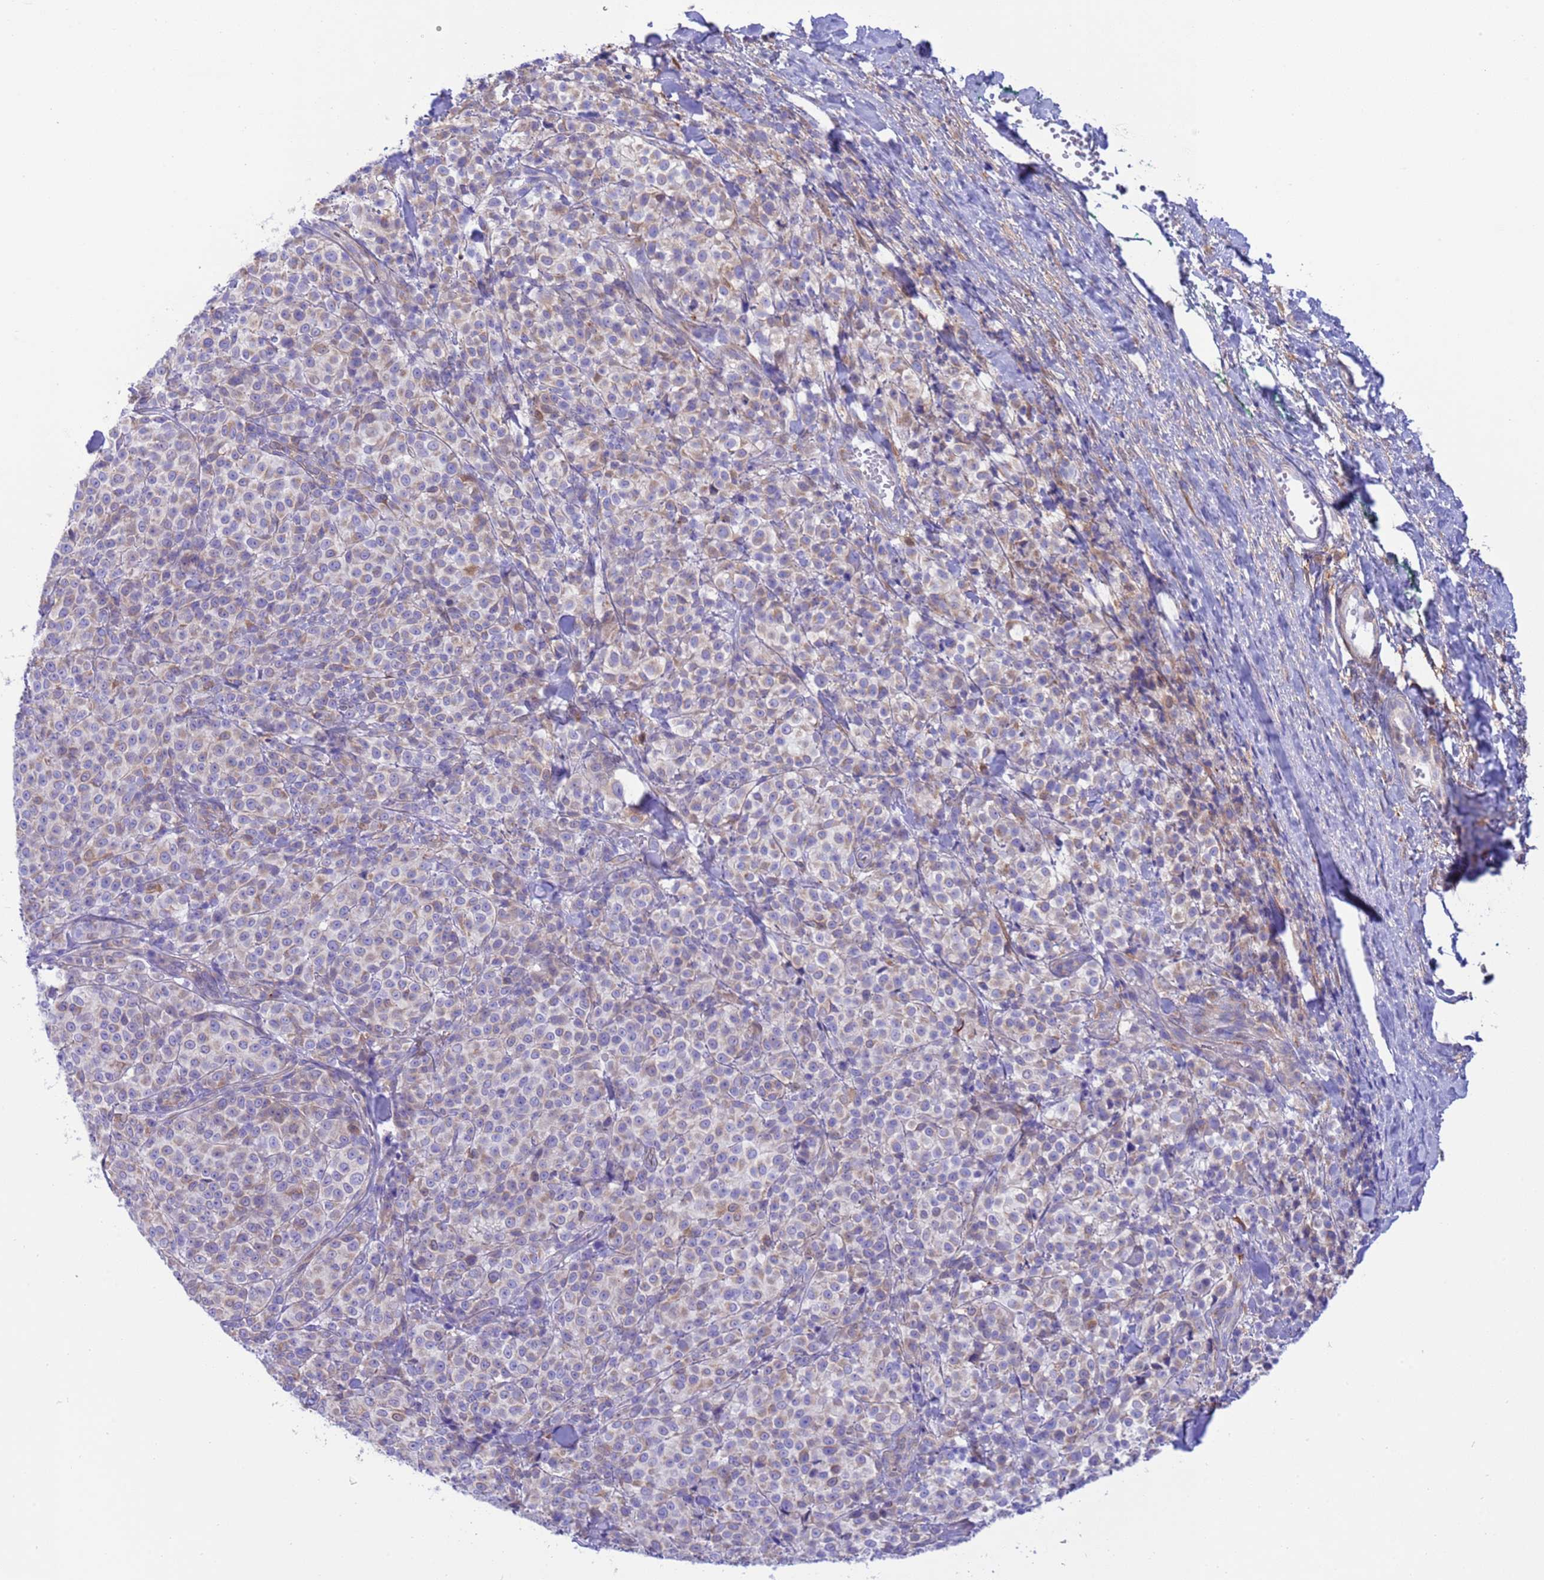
{"staining": {"intensity": "weak", "quantity": "<25%", "location": "cytoplasmic/membranous"}, "tissue": "melanoma", "cell_type": "Tumor cells", "image_type": "cancer", "snomed": [{"axis": "morphology", "description": "Normal tissue, NOS"}, {"axis": "morphology", "description": "Malignant melanoma, NOS"}, {"axis": "topography", "description": "Skin"}], "caption": "IHC micrograph of human malignant melanoma stained for a protein (brown), which demonstrates no staining in tumor cells.", "gene": "C6orf47", "patient": {"sex": "female", "age": 34}}